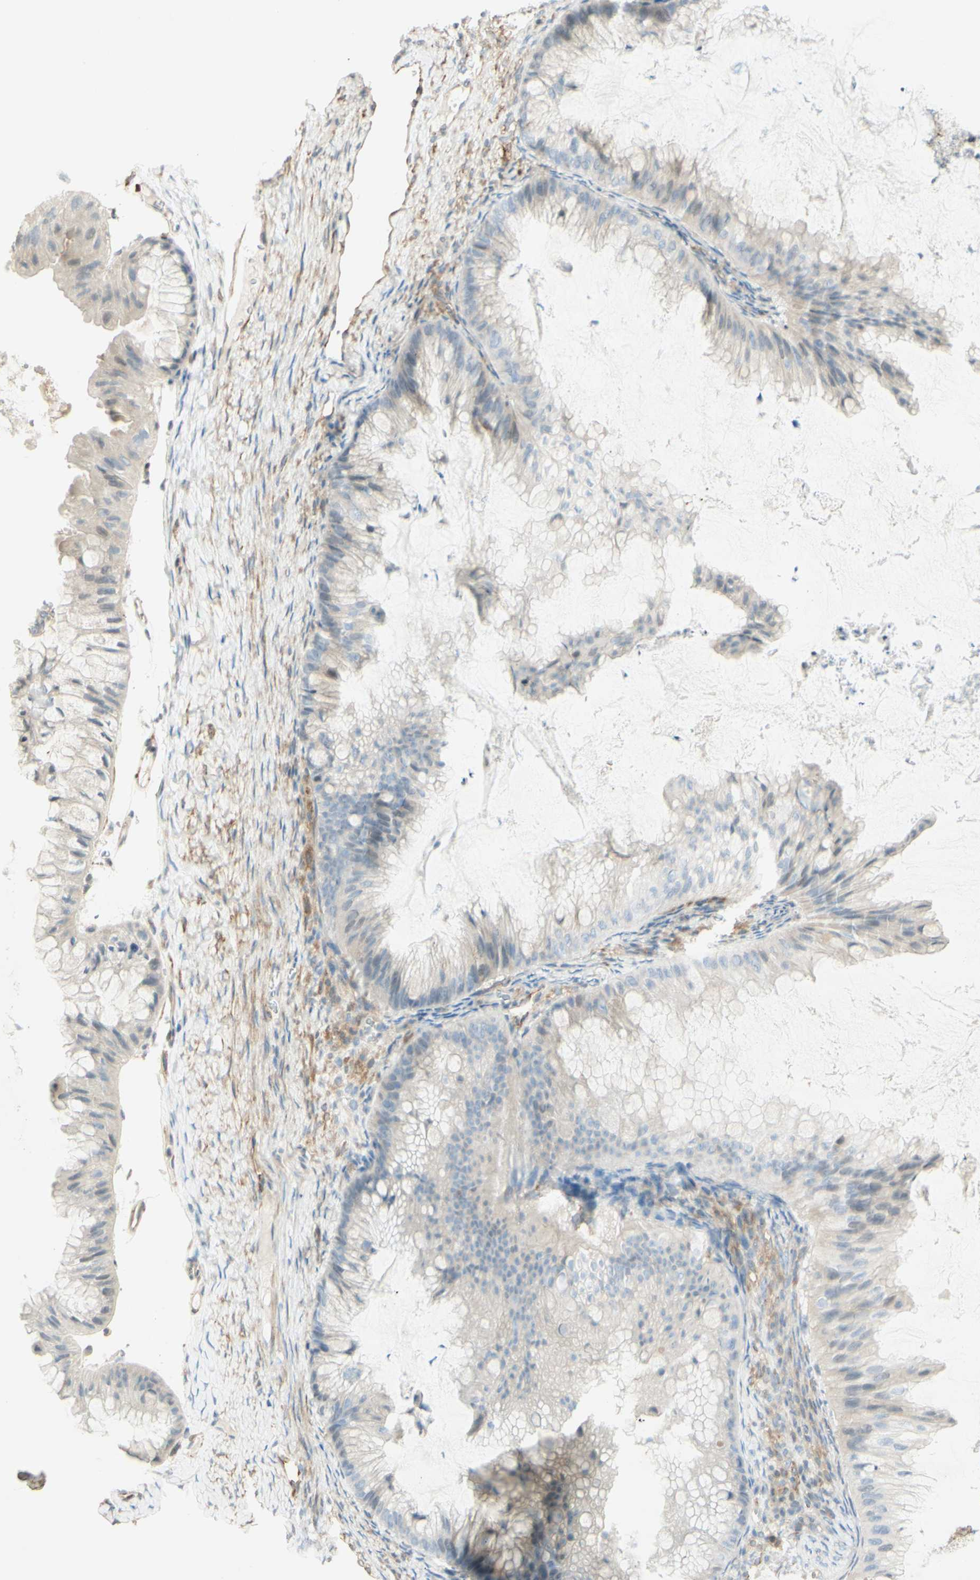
{"staining": {"intensity": "weak", "quantity": ">75%", "location": "cytoplasmic/membranous"}, "tissue": "ovarian cancer", "cell_type": "Tumor cells", "image_type": "cancer", "snomed": [{"axis": "morphology", "description": "Cystadenocarcinoma, mucinous, NOS"}, {"axis": "topography", "description": "Ovary"}], "caption": "Protein expression analysis of ovarian cancer (mucinous cystadenocarcinoma) reveals weak cytoplasmic/membranous expression in approximately >75% of tumor cells.", "gene": "MAP1B", "patient": {"sex": "female", "age": 61}}